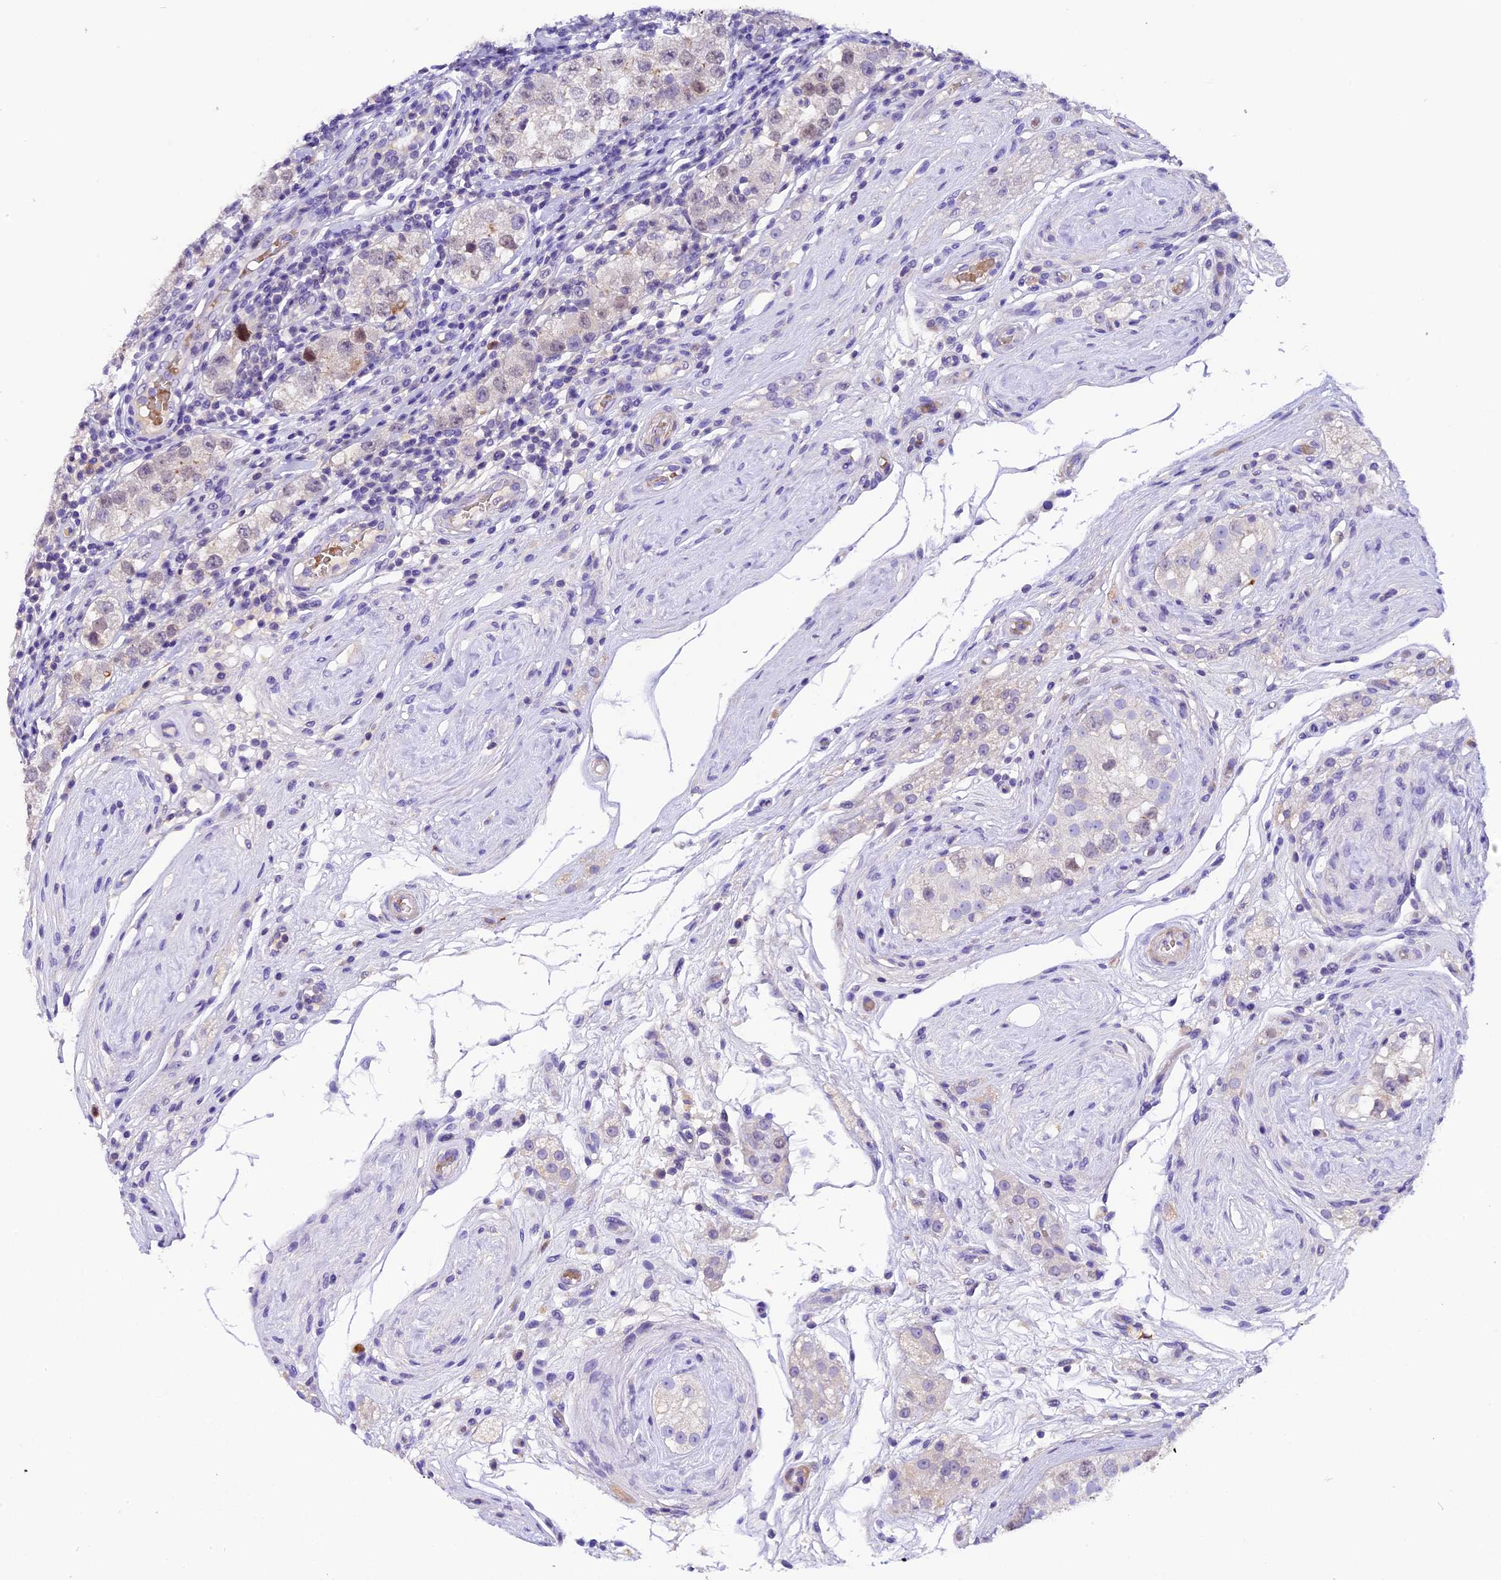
{"staining": {"intensity": "moderate", "quantity": "<25%", "location": "nuclear"}, "tissue": "testis cancer", "cell_type": "Tumor cells", "image_type": "cancer", "snomed": [{"axis": "morphology", "description": "Seminoma, NOS"}, {"axis": "topography", "description": "Testis"}], "caption": "This photomicrograph displays testis cancer (seminoma) stained with immunohistochemistry to label a protein in brown. The nuclear of tumor cells show moderate positivity for the protein. Nuclei are counter-stained blue.", "gene": "MEX3B", "patient": {"sex": "male", "age": 34}}